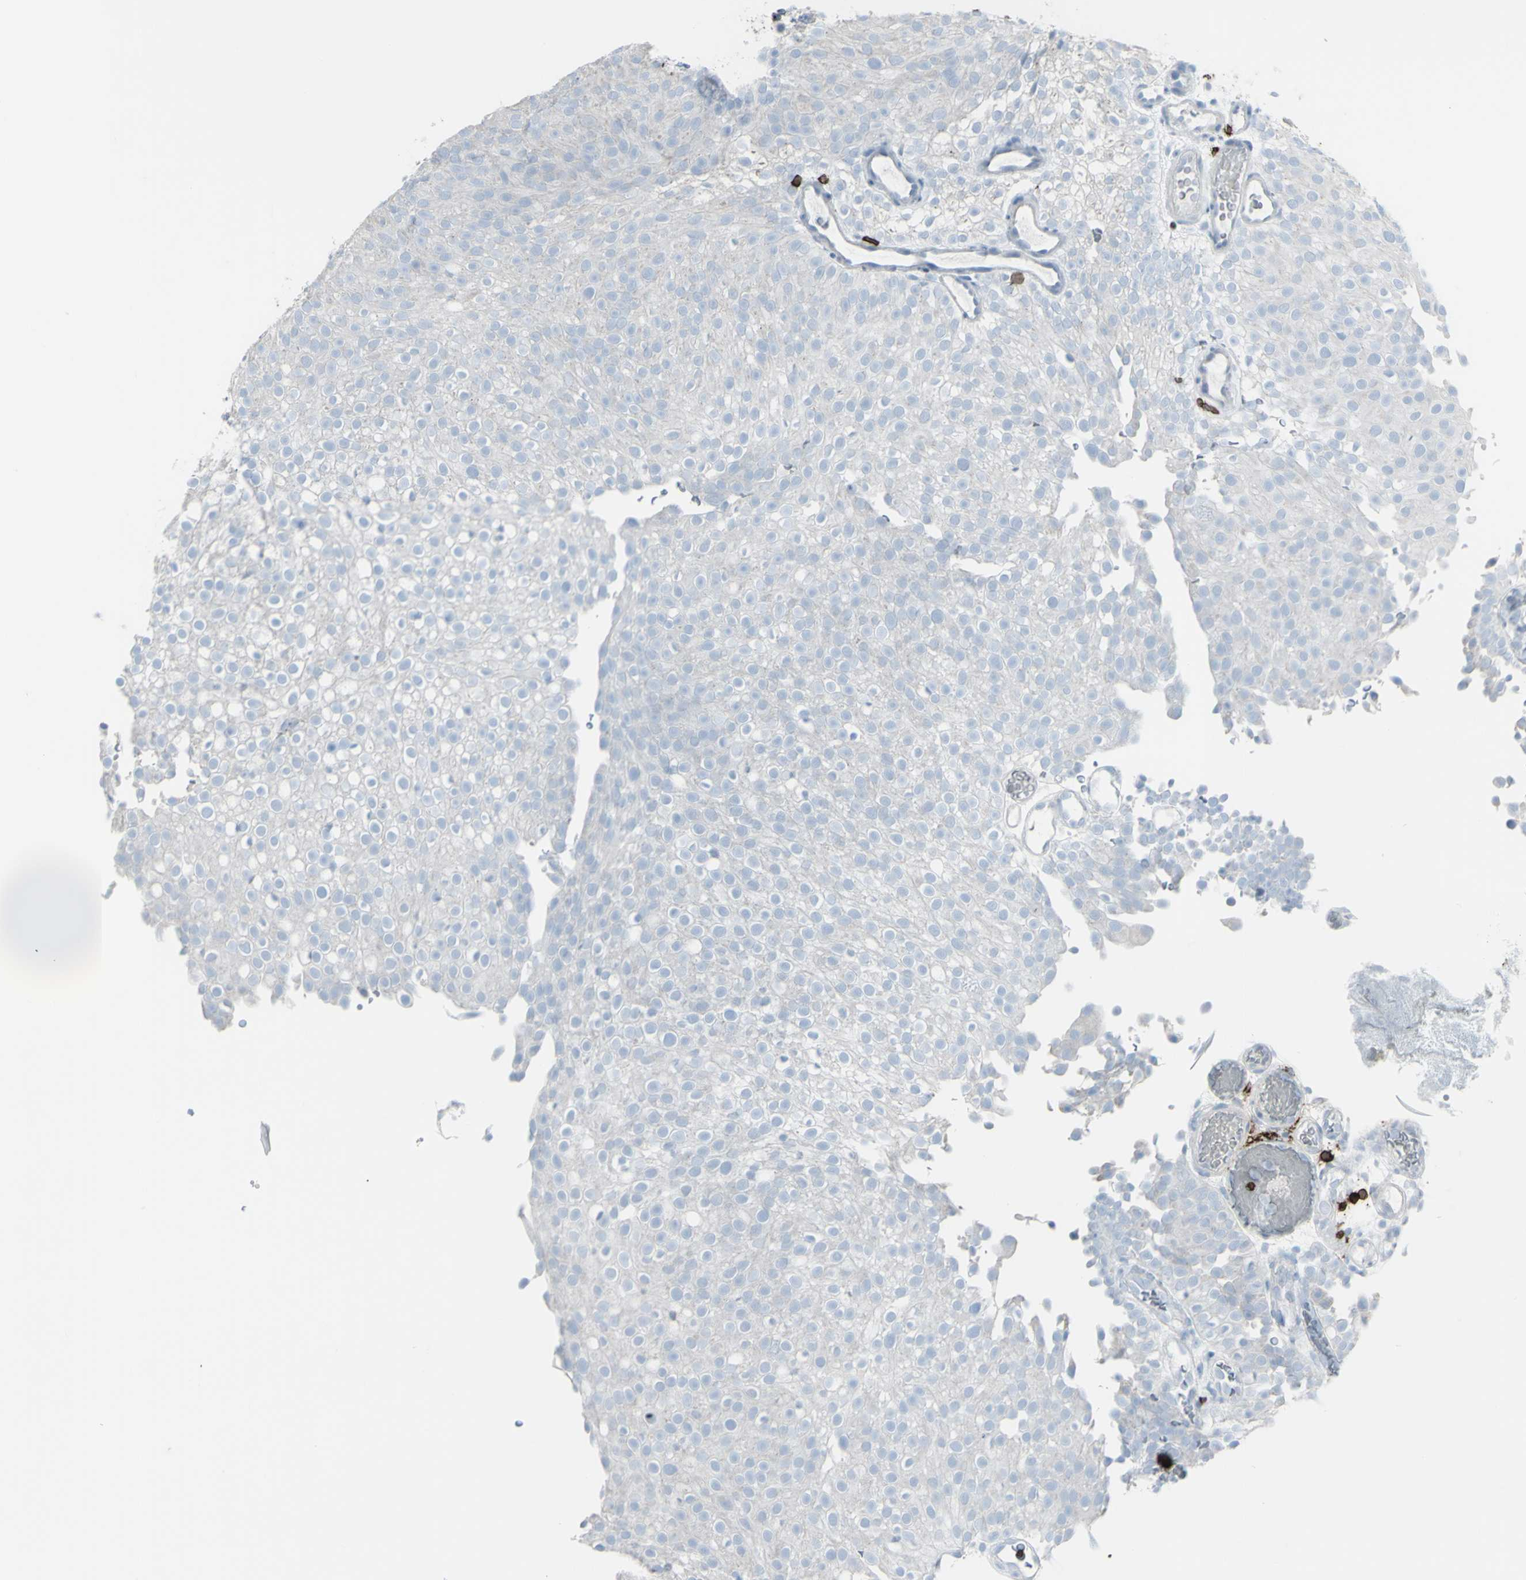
{"staining": {"intensity": "negative", "quantity": "none", "location": "none"}, "tissue": "urothelial cancer", "cell_type": "Tumor cells", "image_type": "cancer", "snomed": [{"axis": "morphology", "description": "Urothelial carcinoma, Low grade"}, {"axis": "topography", "description": "Urinary bladder"}], "caption": "Immunohistochemical staining of urothelial carcinoma (low-grade) demonstrates no significant expression in tumor cells.", "gene": "CD247", "patient": {"sex": "male", "age": 78}}